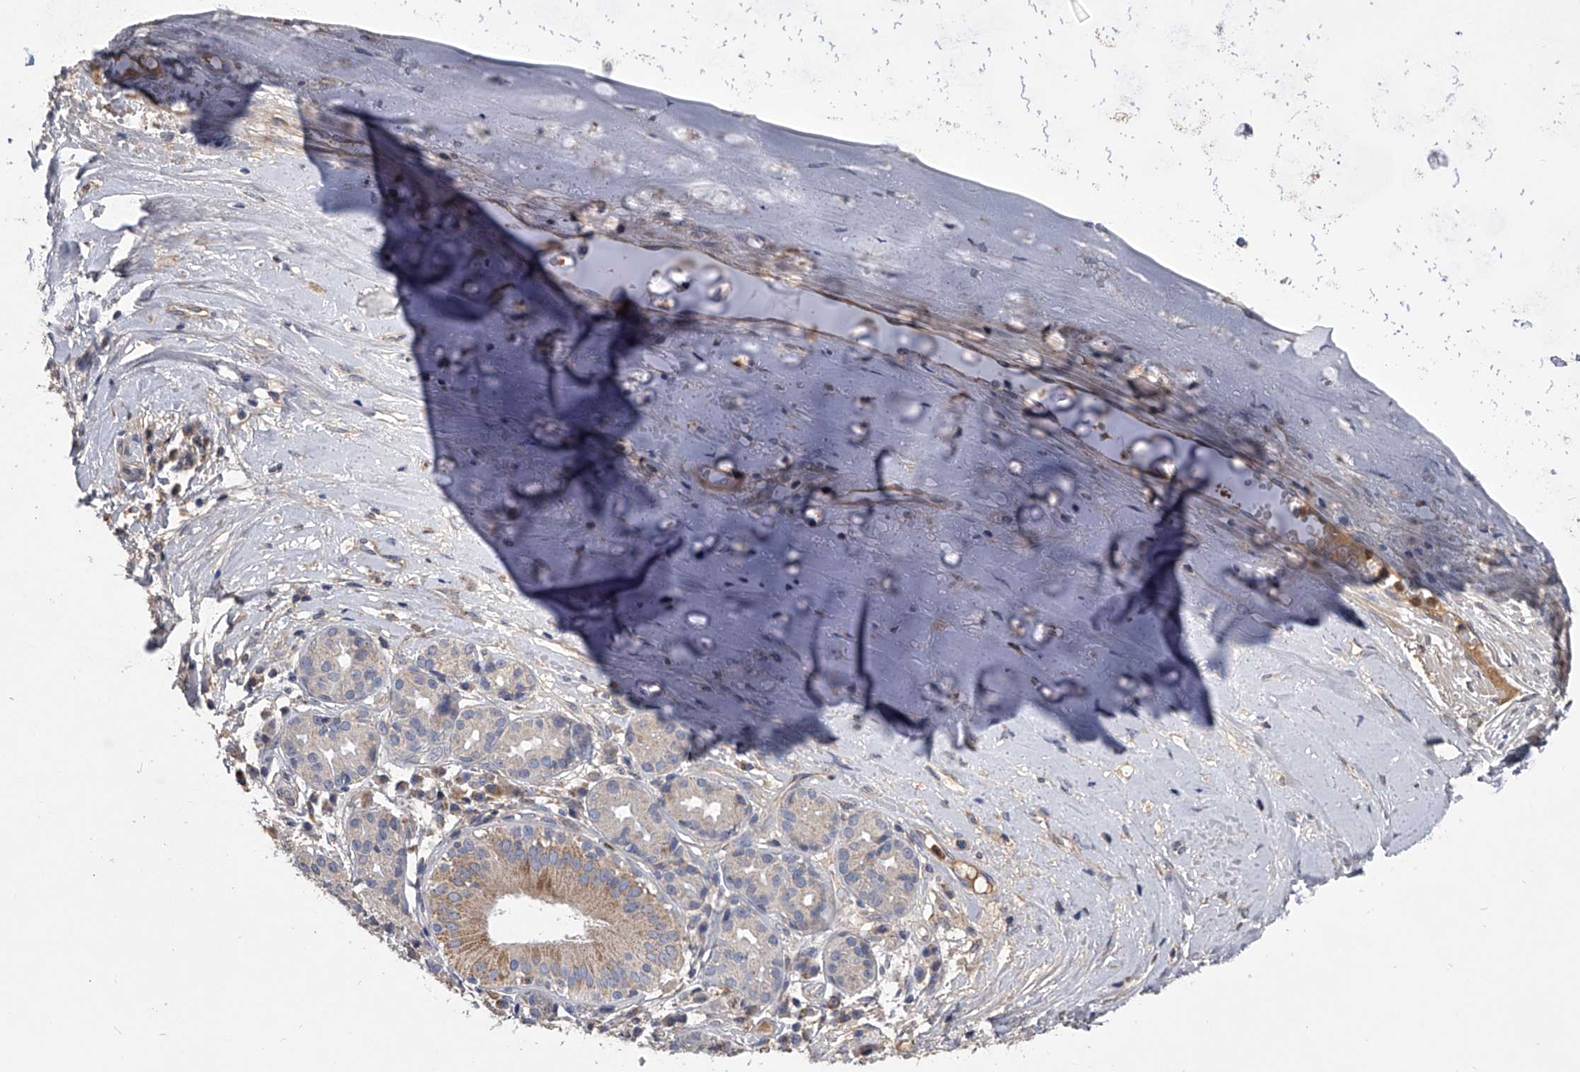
{"staining": {"intensity": "negative", "quantity": "none", "location": "none"}, "tissue": "adipose tissue", "cell_type": "Adipocytes", "image_type": "normal", "snomed": [{"axis": "morphology", "description": "Normal tissue, NOS"}, {"axis": "morphology", "description": "Basal cell carcinoma"}, {"axis": "topography", "description": "Cartilage tissue"}, {"axis": "topography", "description": "Nasopharynx"}, {"axis": "topography", "description": "Oral tissue"}], "caption": "This is a image of immunohistochemistry (IHC) staining of benign adipose tissue, which shows no staining in adipocytes. (DAB immunohistochemistry, high magnification).", "gene": "NRP1", "patient": {"sex": "female", "age": 77}}